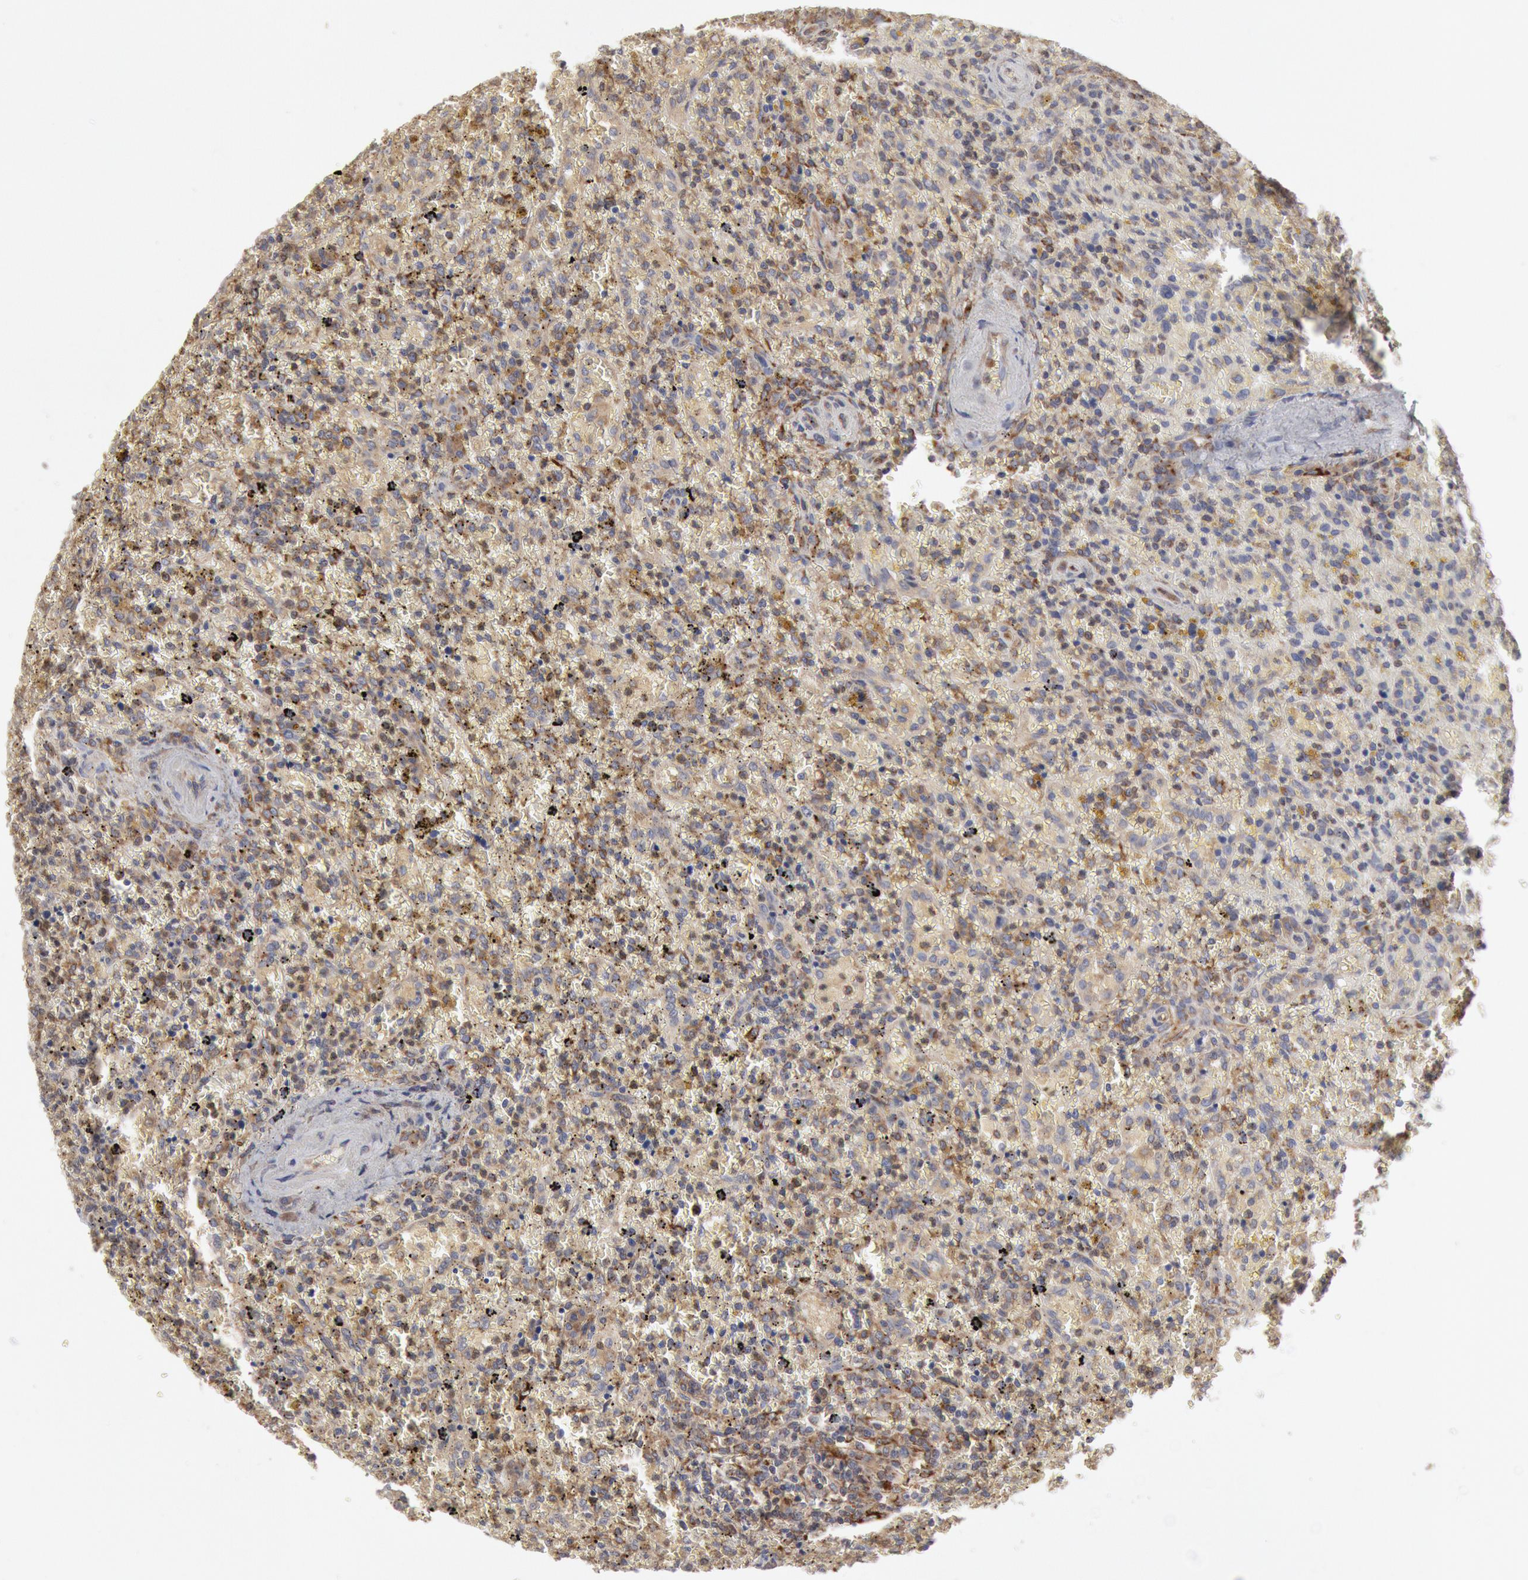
{"staining": {"intensity": "moderate", "quantity": "25%-75%", "location": "cytoplasmic/membranous"}, "tissue": "lymphoma", "cell_type": "Tumor cells", "image_type": "cancer", "snomed": [{"axis": "morphology", "description": "Malignant lymphoma, non-Hodgkin's type, High grade"}, {"axis": "topography", "description": "Spleen"}, {"axis": "topography", "description": "Lymph node"}], "caption": "A brown stain highlights moderate cytoplasmic/membranous expression of a protein in lymphoma tumor cells.", "gene": "OSBPL8", "patient": {"sex": "female", "age": 70}}